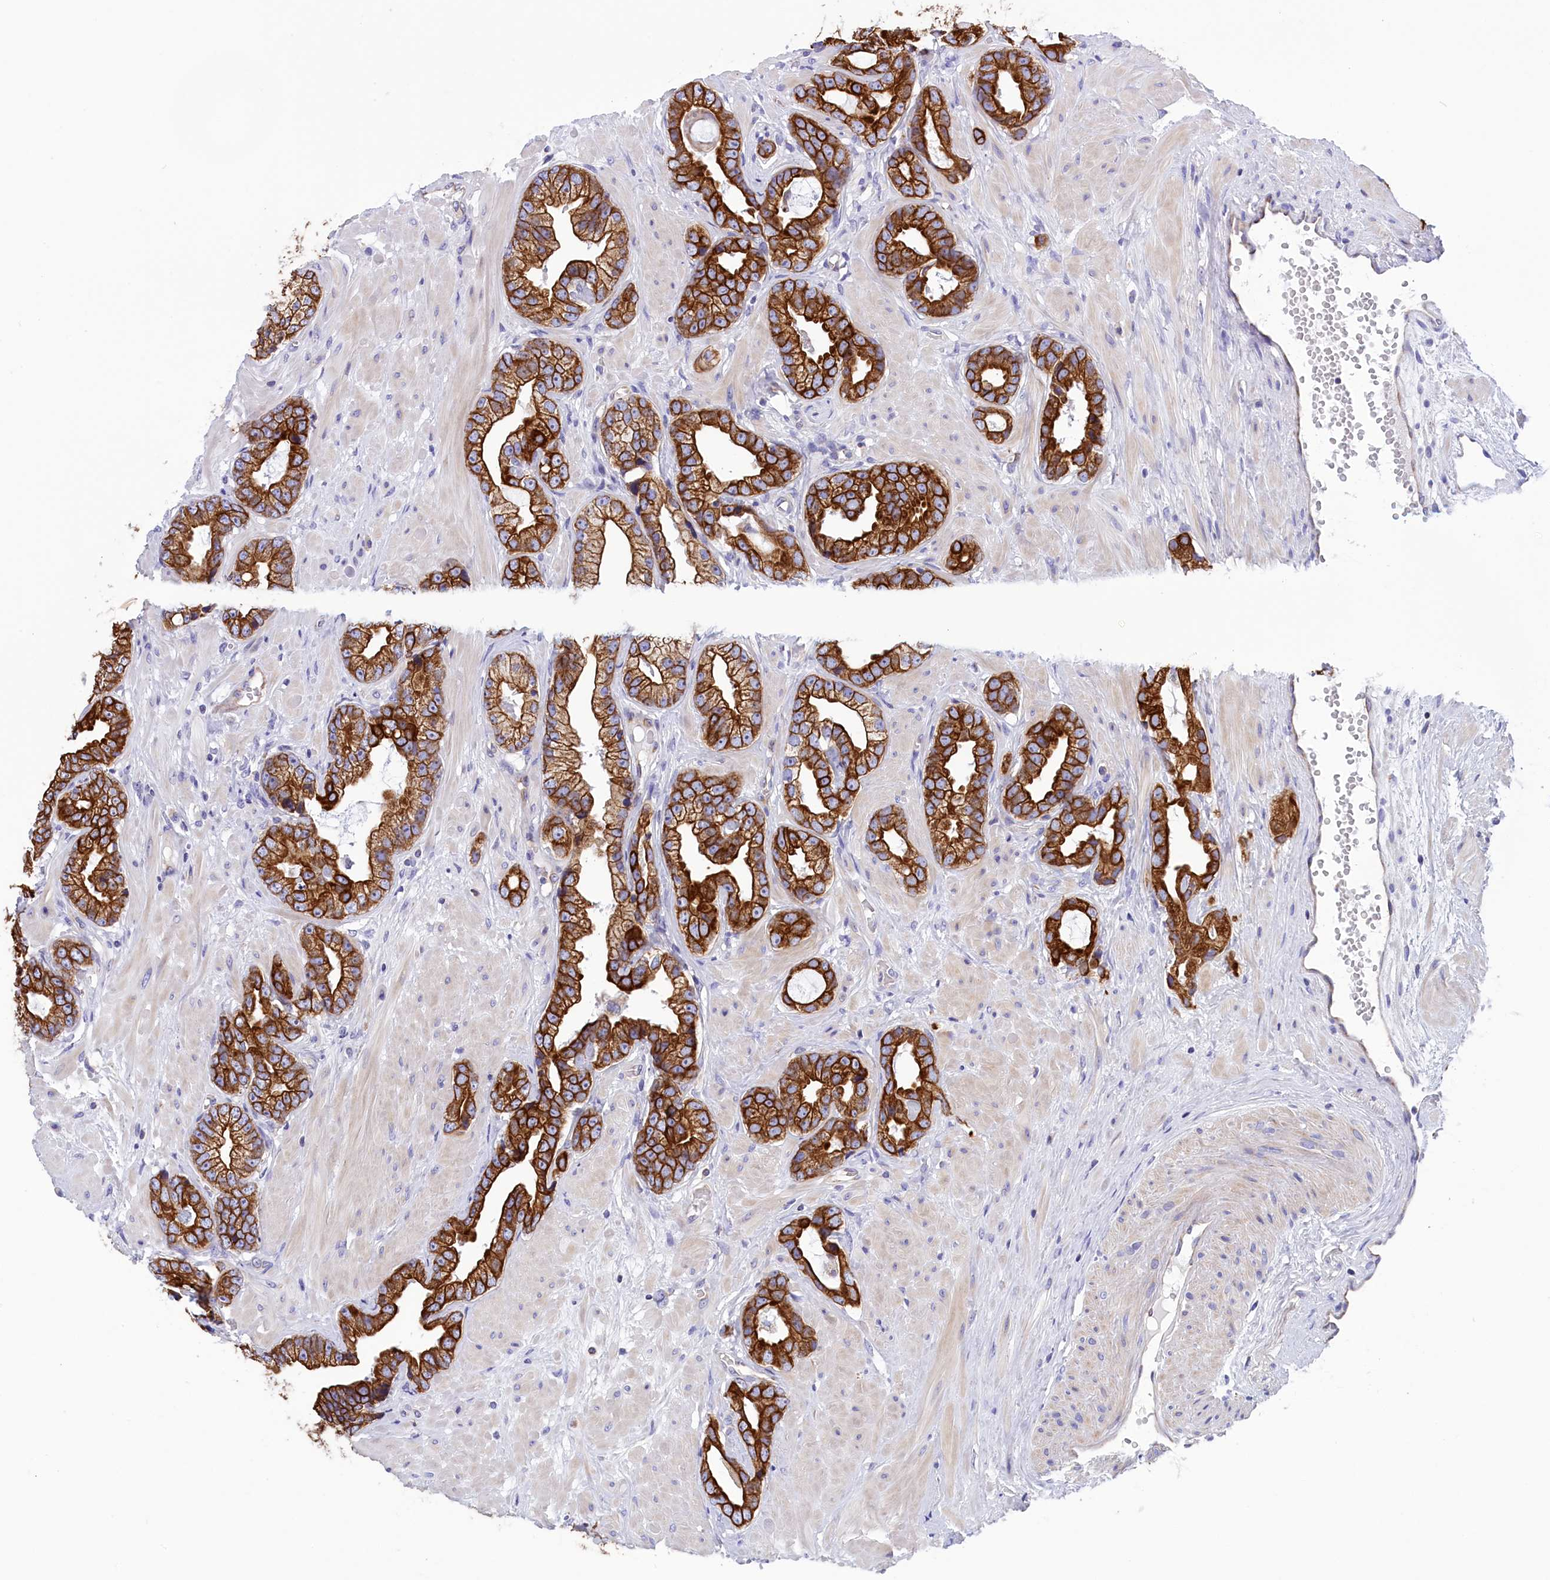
{"staining": {"intensity": "strong", "quantity": ">75%", "location": "cytoplasmic/membranous"}, "tissue": "prostate cancer", "cell_type": "Tumor cells", "image_type": "cancer", "snomed": [{"axis": "morphology", "description": "Adenocarcinoma, Low grade"}, {"axis": "topography", "description": "Prostate"}], "caption": "Tumor cells display high levels of strong cytoplasmic/membranous staining in about >75% of cells in prostate cancer (adenocarcinoma (low-grade)). (DAB = brown stain, brightfield microscopy at high magnification).", "gene": "GATB", "patient": {"sex": "male", "age": 64}}